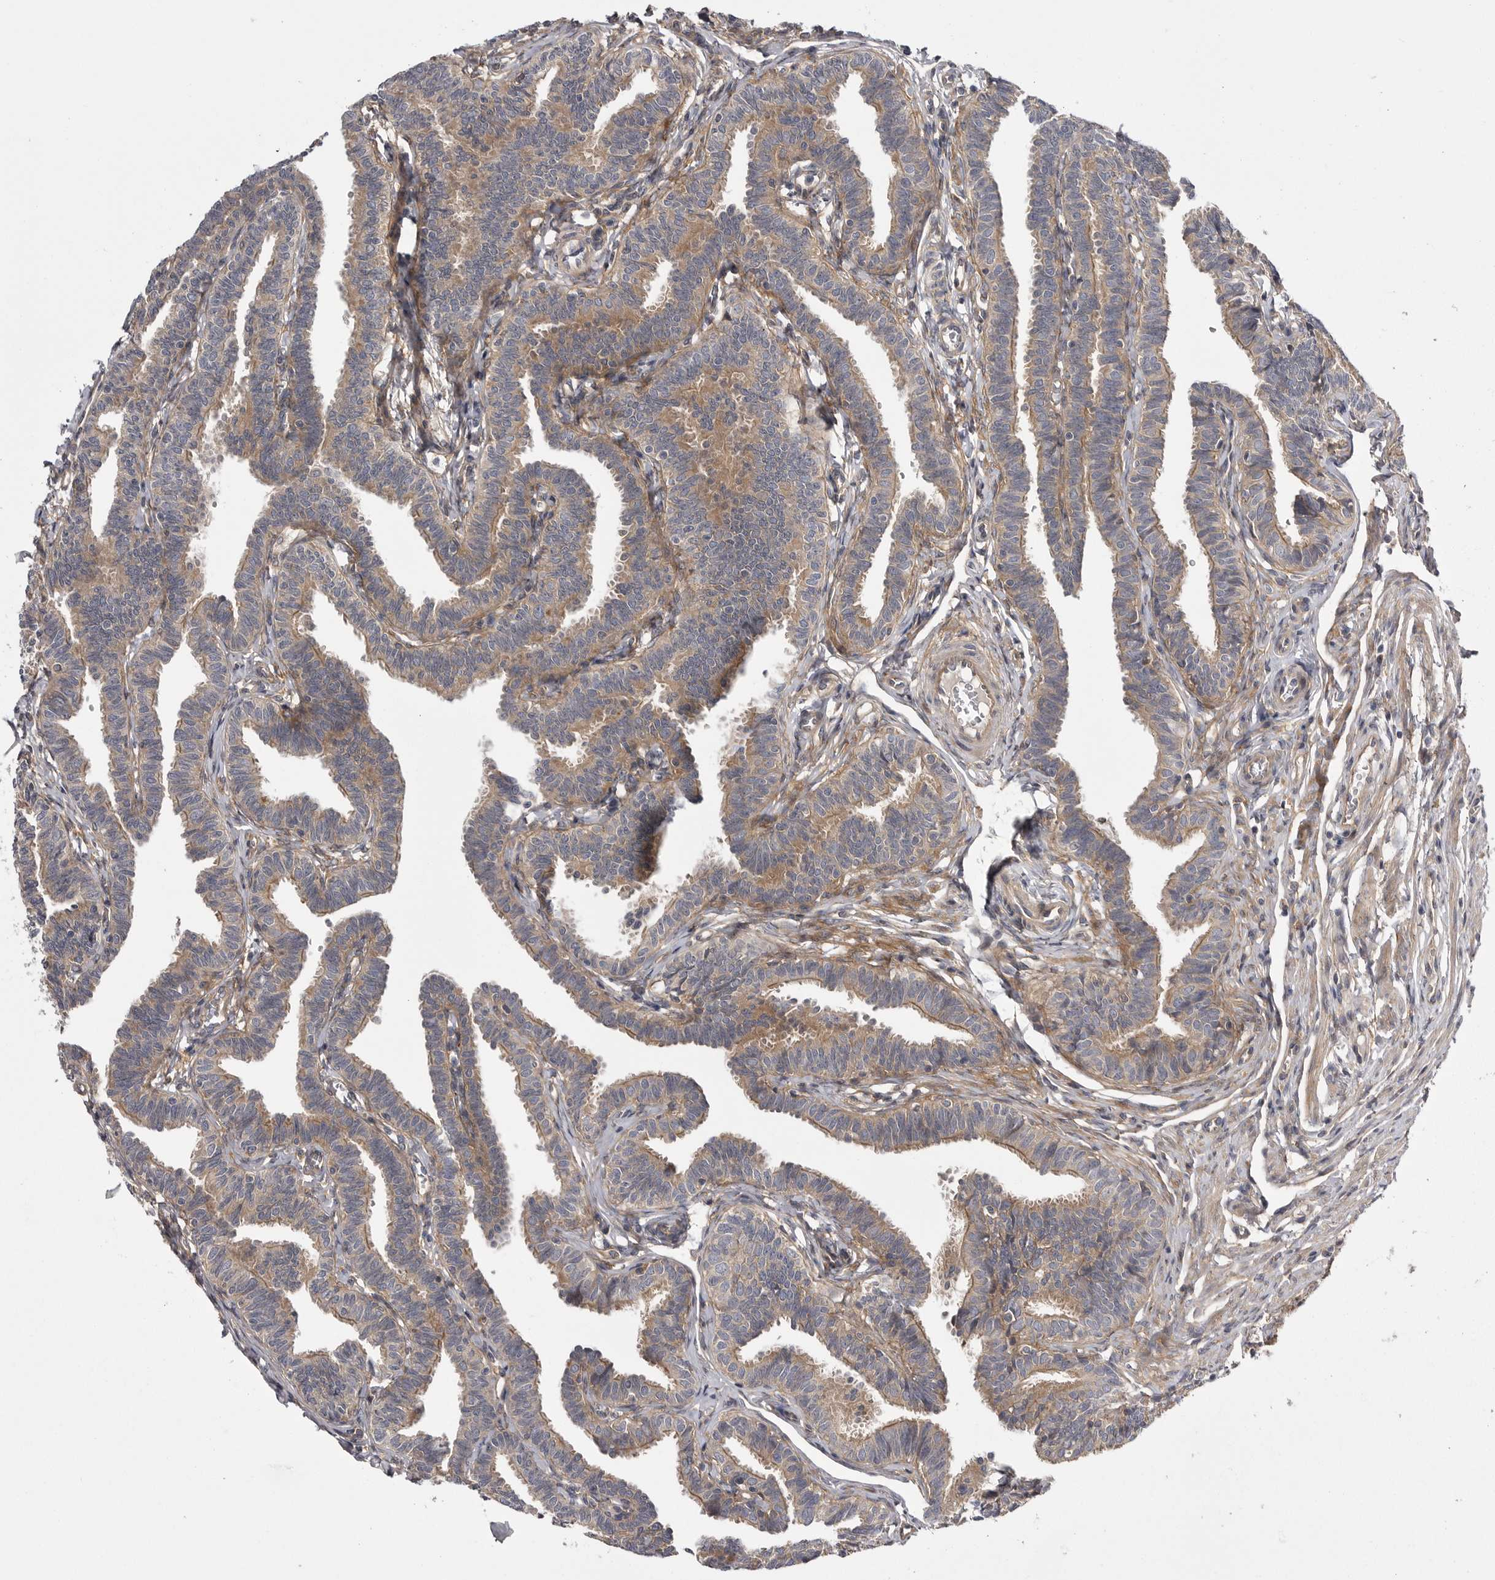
{"staining": {"intensity": "weak", "quantity": ">75%", "location": "cytoplasmic/membranous"}, "tissue": "fallopian tube", "cell_type": "Glandular cells", "image_type": "normal", "snomed": [{"axis": "morphology", "description": "Normal tissue, NOS"}, {"axis": "topography", "description": "Fallopian tube"}, {"axis": "topography", "description": "Ovary"}], "caption": "Fallopian tube was stained to show a protein in brown. There is low levels of weak cytoplasmic/membranous staining in about >75% of glandular cells. The protein of interest is stained brown, and the nuclei are stained in blue (DAB (3,3'-diaminobenzidine) IHC with brightfield microscopy, high magnification).", "gene": "OSBPL9", "patient": {"sex": "female", "age": 23}}